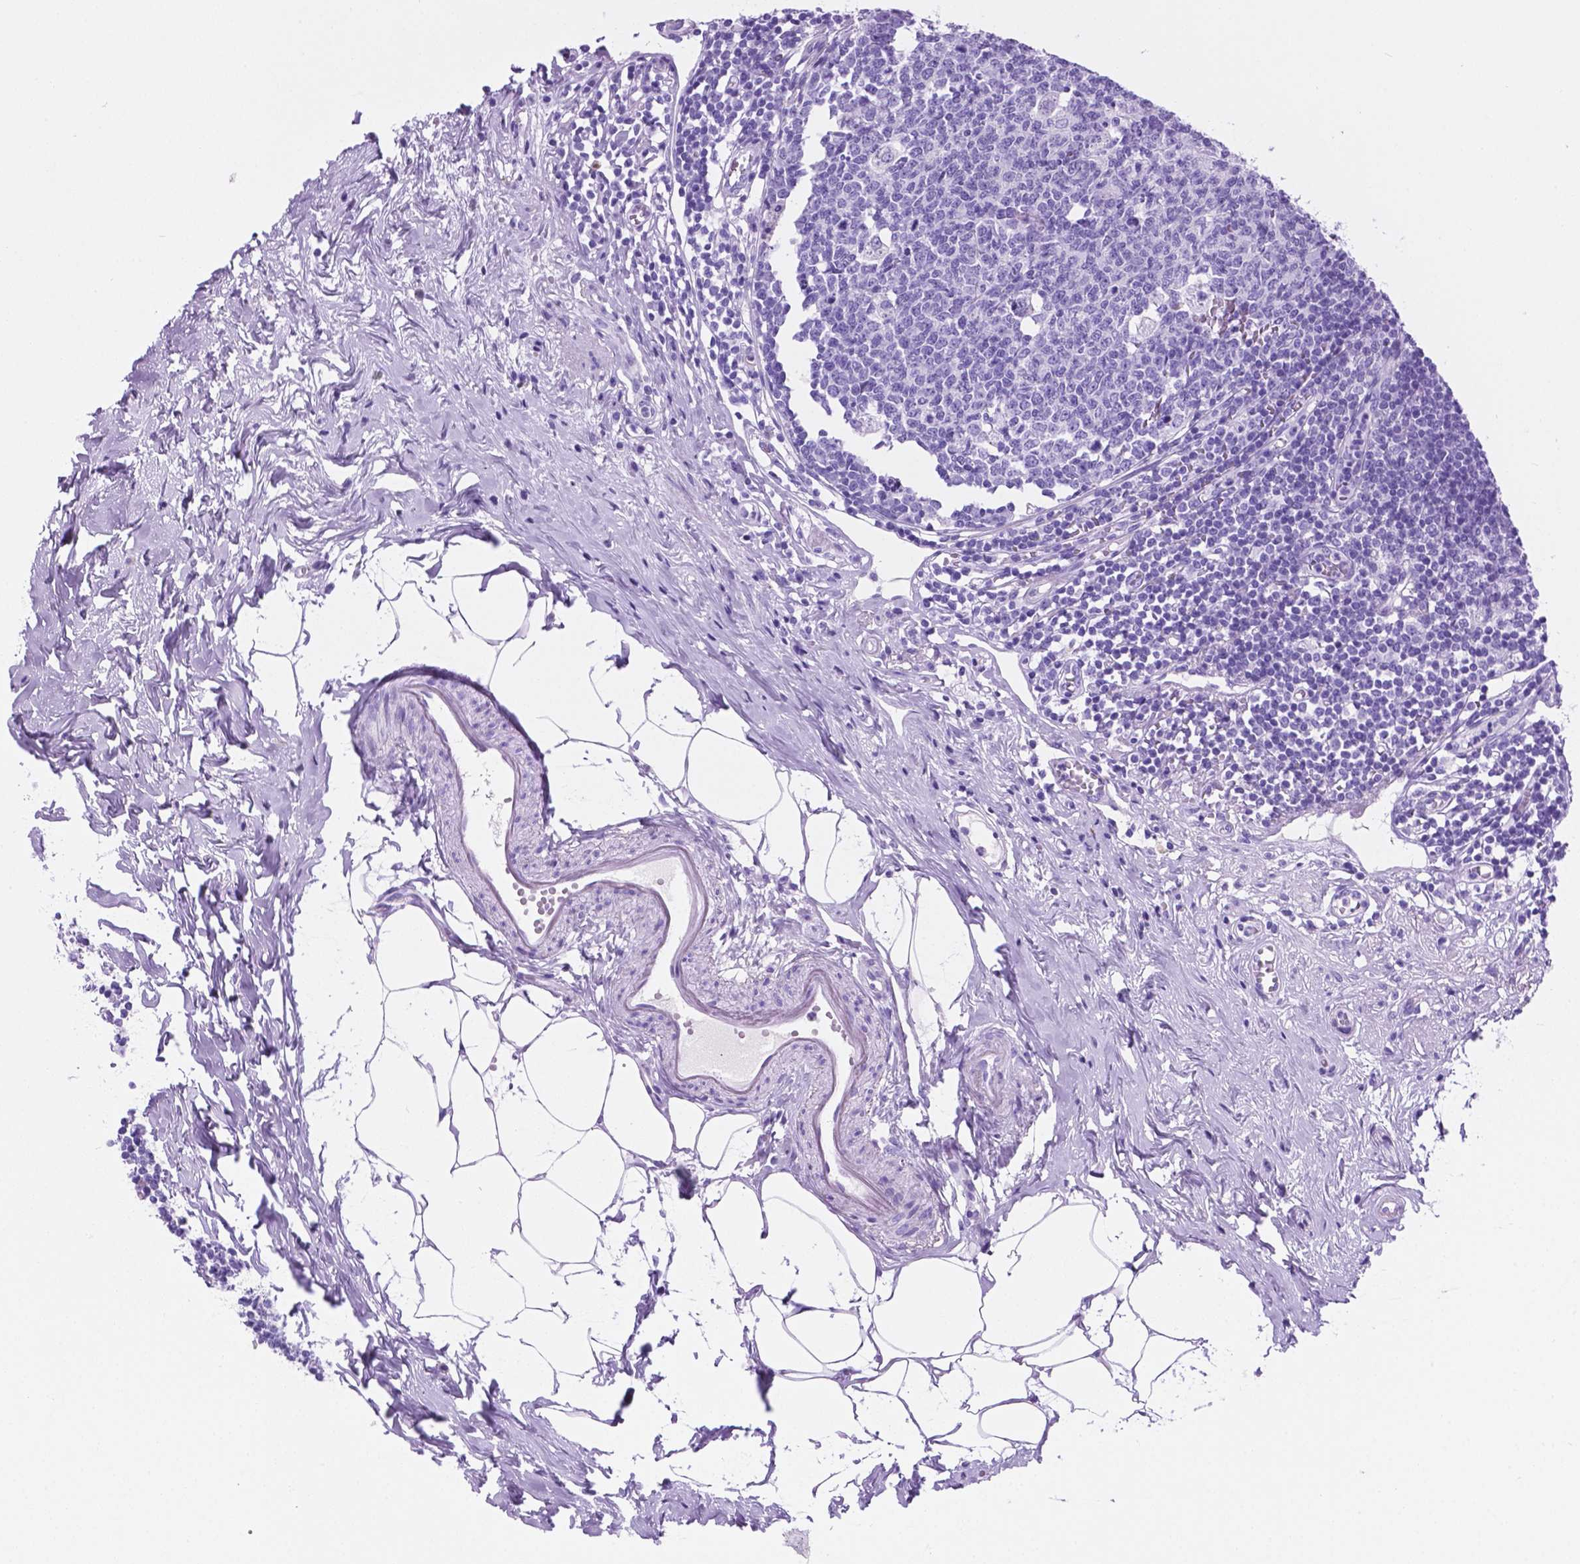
{"staining": {"intensity": "negative", "quantity": "none", "location": "none"}, "tissue": "appendix", "cell_type": "Glandular cells", "image_type": "normal", "snomed": [{"axis": "morphology", "description": "Normal tissue, NOS"}, {"axis": "morphology", "description": "Carcinoma, endometroid"}, {"axis": "topography", "description": "Appendix"}, {"axis": "topography", "description": "Colon"}], "caption": "Appendix was stained to show a protein in brown. There is no significant staining in glandular cells. (DAB immunohistochemistry, high magnification).", "gene": "C17orf107", "patient": {"sex": "female", "age": 60}}